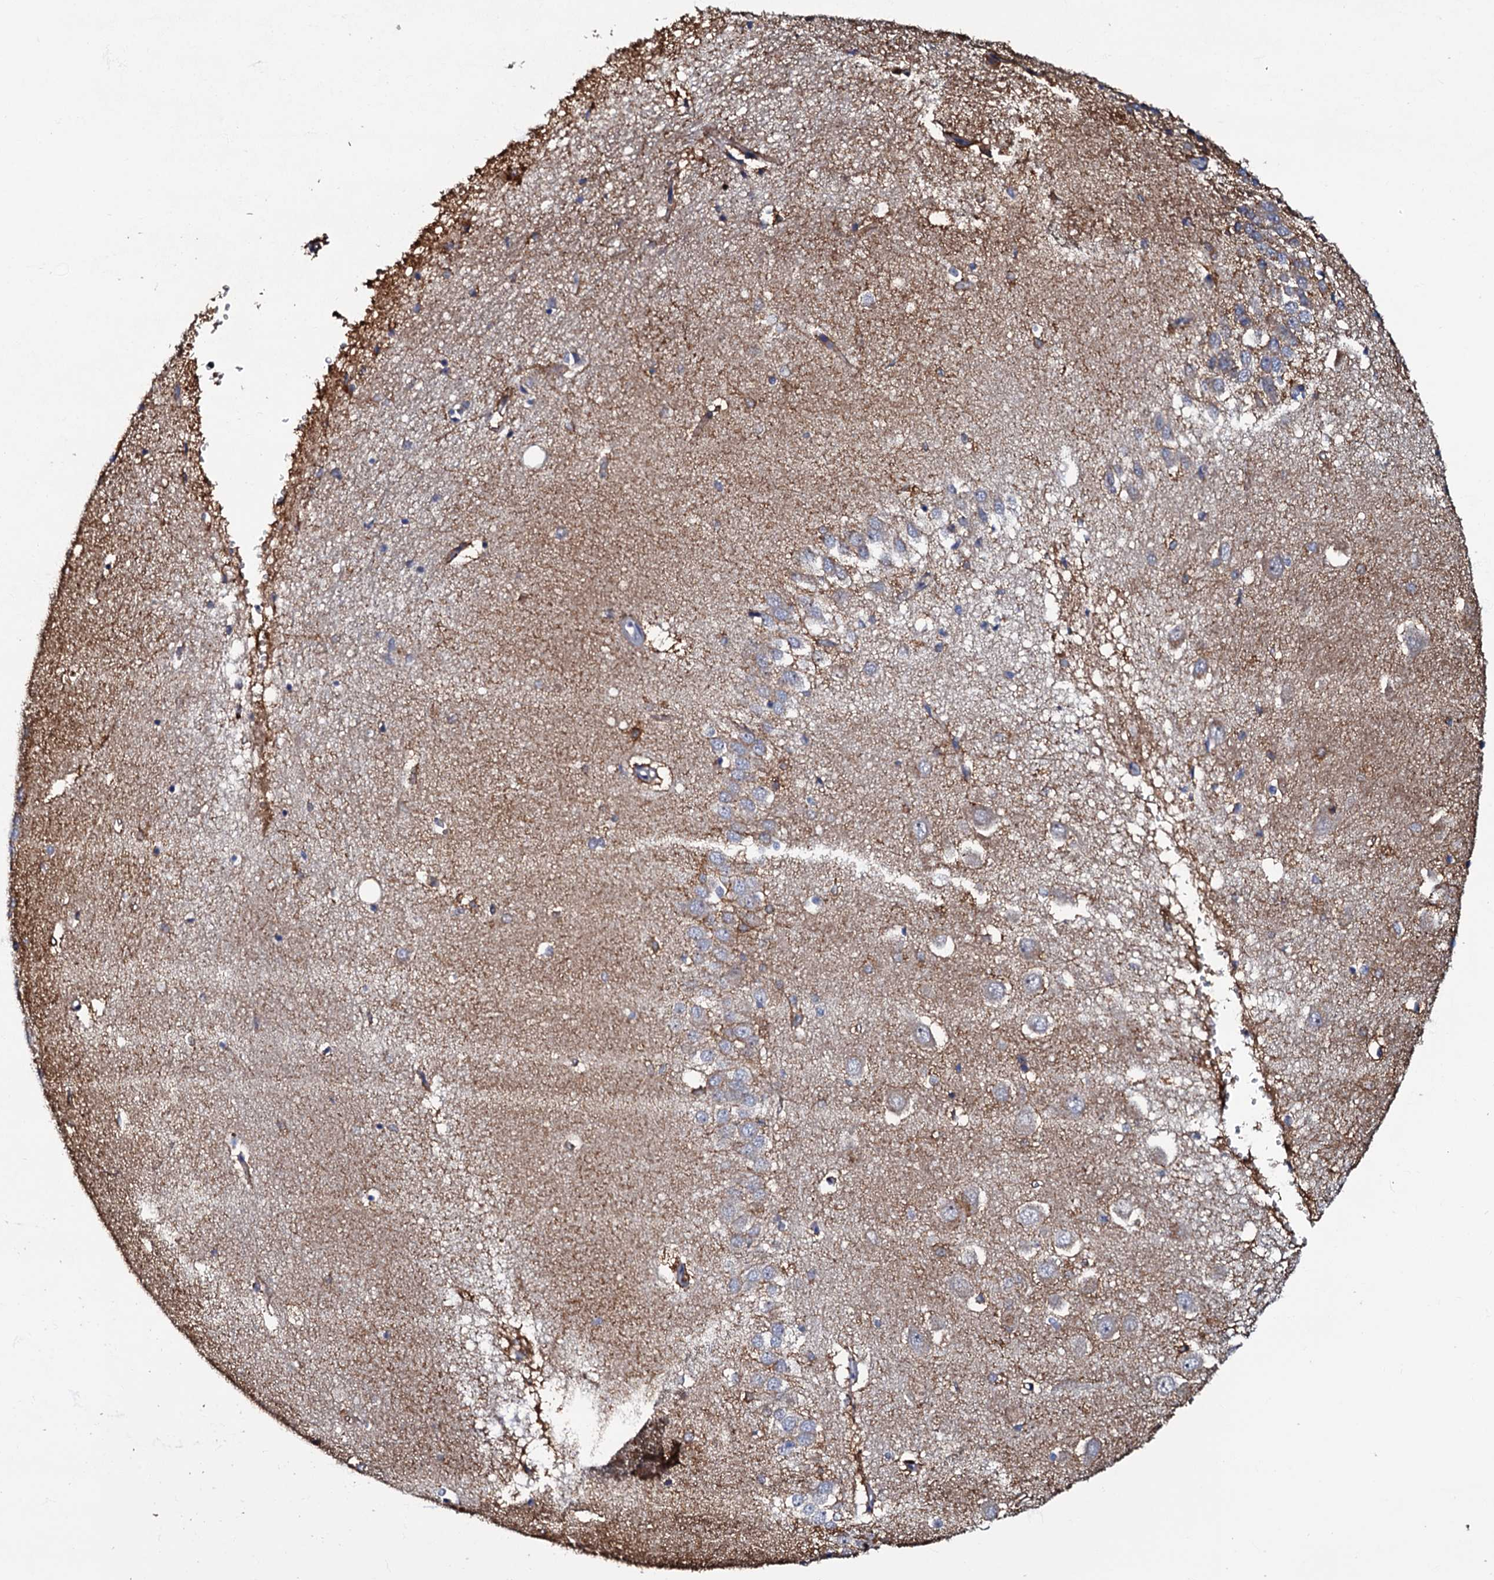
{"staining": {"intensity": "weak", "quantity": "<25%", "location": "cytoplasmic/membranous"}, "tissue": "hippocampus", "cell_type": "Glial cells", "image_type": "normal", "snomed": [{"axis": "morphology", "description": "Normal tissue, NOS"}, {"axis": "topography", "description": "Hippocampus"}], "caption": "An IHC photomicrograph of benign hippocampus is shown. There is no staining in glial cells of hippocampus. The staining is performed using DAB brown chromogen with nuclei counter-stained in using hematoxylin.", "gene": "CPNE2", "patient": {"sex": "female", "age": 64}}